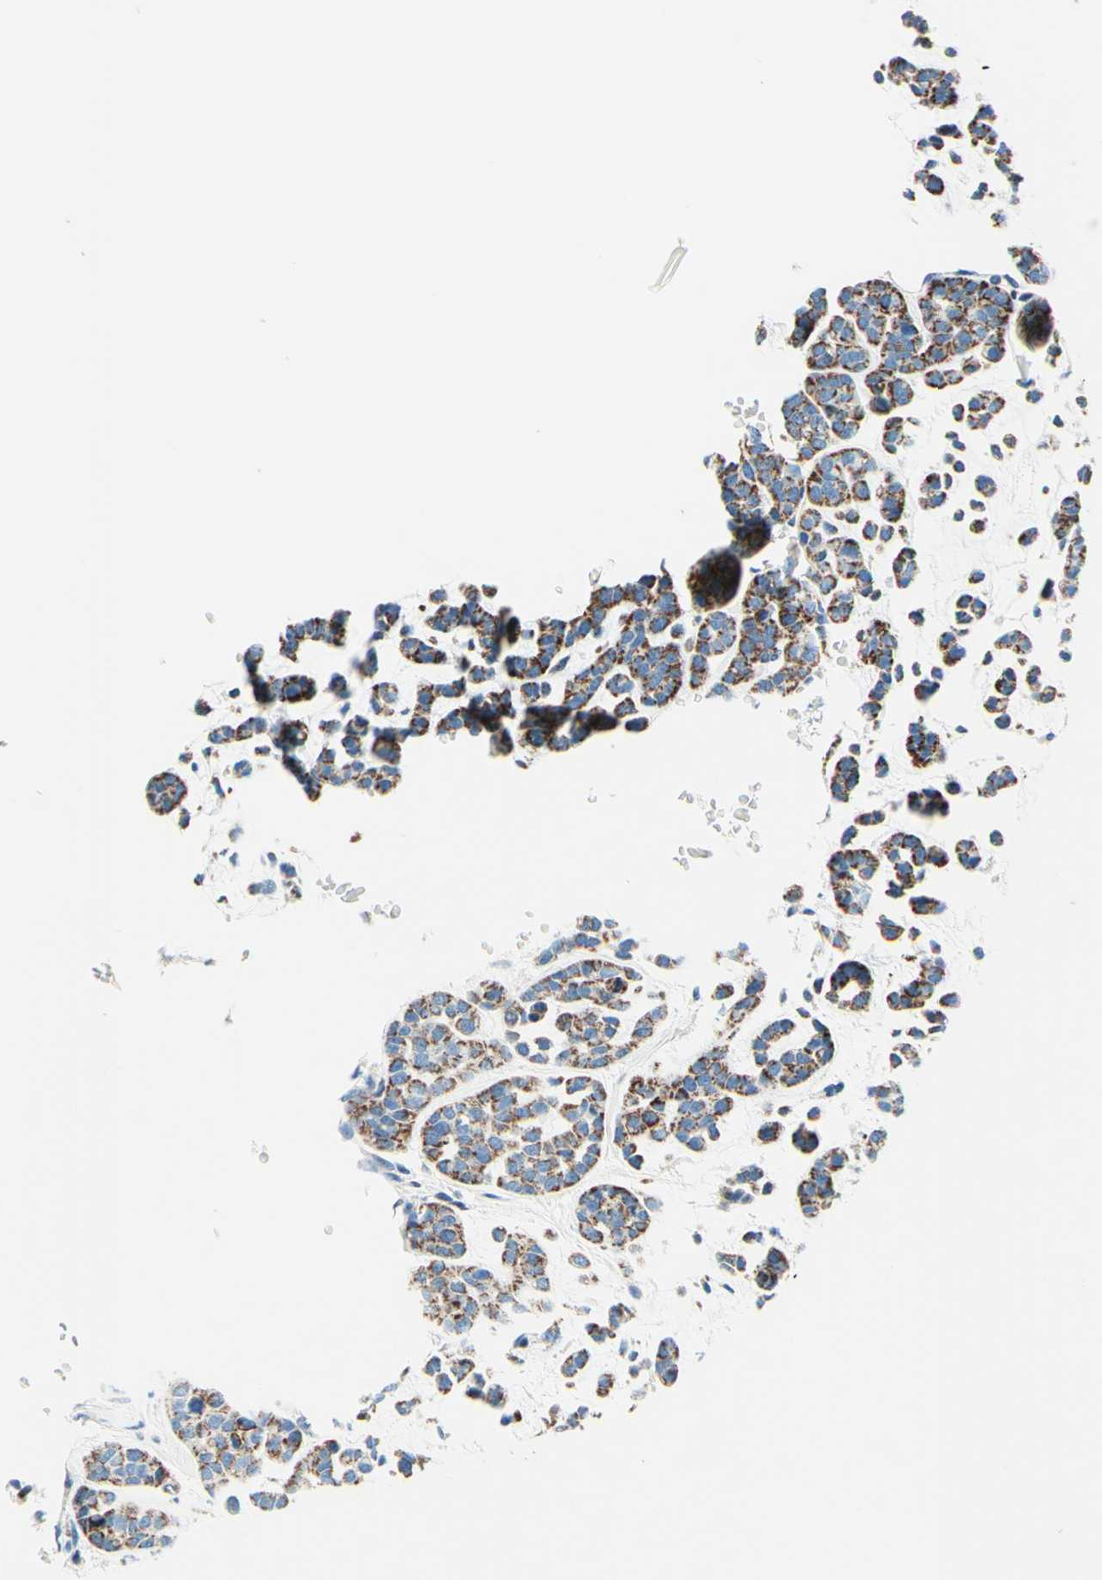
{"staining": {"intensity": "weak", "quantity": "25%-75%", "location": "cytoplasmic/membranous"}, "tissue": "head and neck cancer", "cell_type": "Tumor cells", "image_type": "cancer", "snomed": [{"axis": "morphology", "description": "Adenocarcinoma, NOS"}, {"axis": "morphology", "description": "Adenoma, NOS"}, {"axis": "topography", "description": "Head-Neck"}], "caption": "Immunohistochemistry image of neoplastic tissue: human adenocarcinoma (head and neck) stained using IHC exhibits low levels of weak protein expression localized specifically in the cytoplasmic/membranous of tumor cells, appearing as a cytoplasmic/membranous brown color.", "gene": "CBX7", "patient": {"sex": "female", "age": 55}}